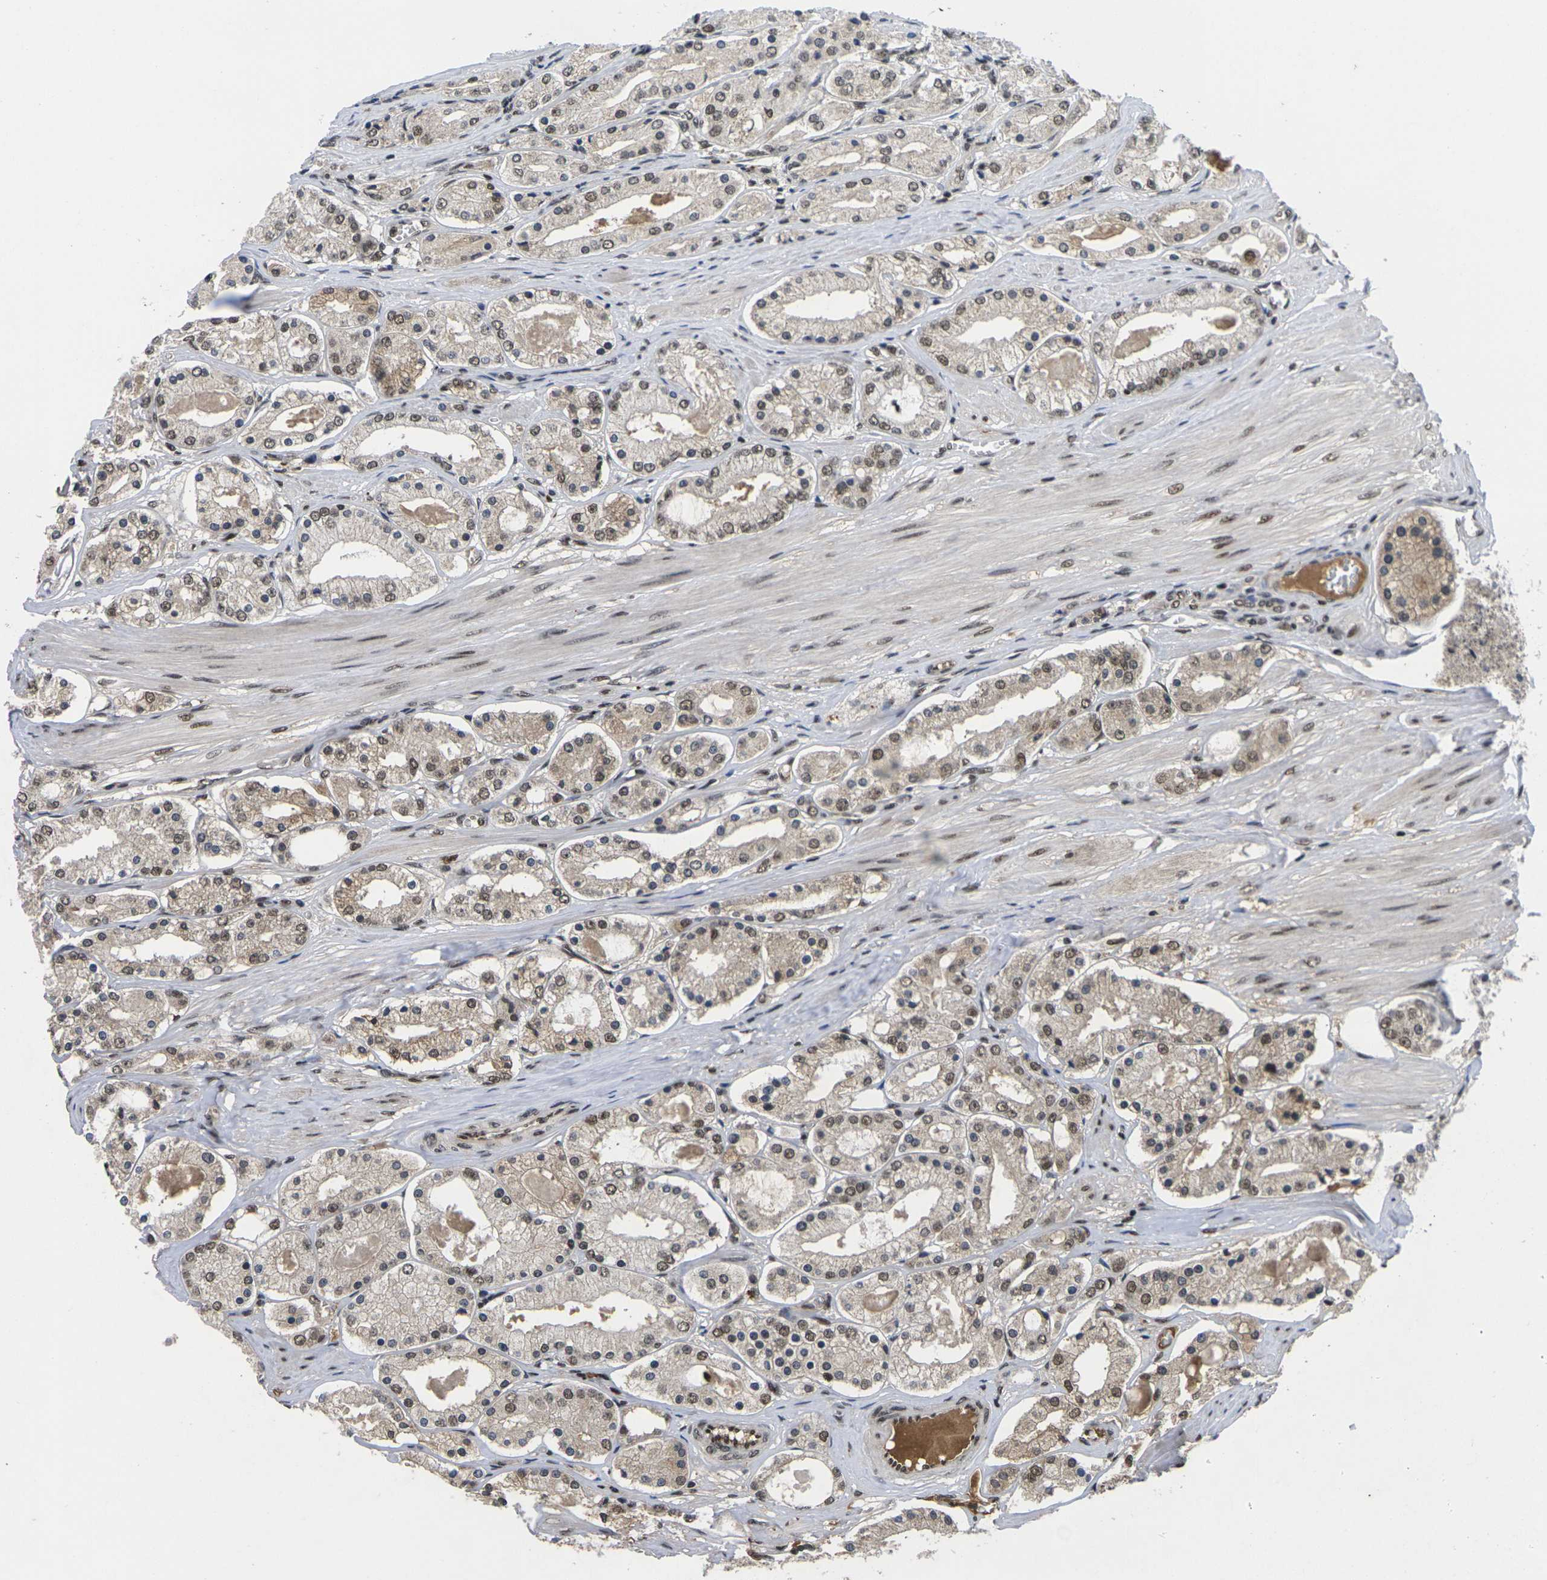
{"staining": {"intensity": "moderate", "quantity": ">75%", "location": "nuclear"}, "tissue": "prostate cancer", "cell_type": "Tumor cells", "image_type": "cancer", "snomed": [{"axis": "morphology", "description": "Adenocarcinoma, High grade"}, {"axis": "topography", "description": "Prostate"}], "caption": "Immunohistochemistry (IHC) image of human prostate cancer stained for a protein (brown), which reveals medium levels of moderate nuclear positivity in approximately >75% of tumor cells.", "gene": "GTF2E1", "patient": {"sex": "male", "age": 66}}